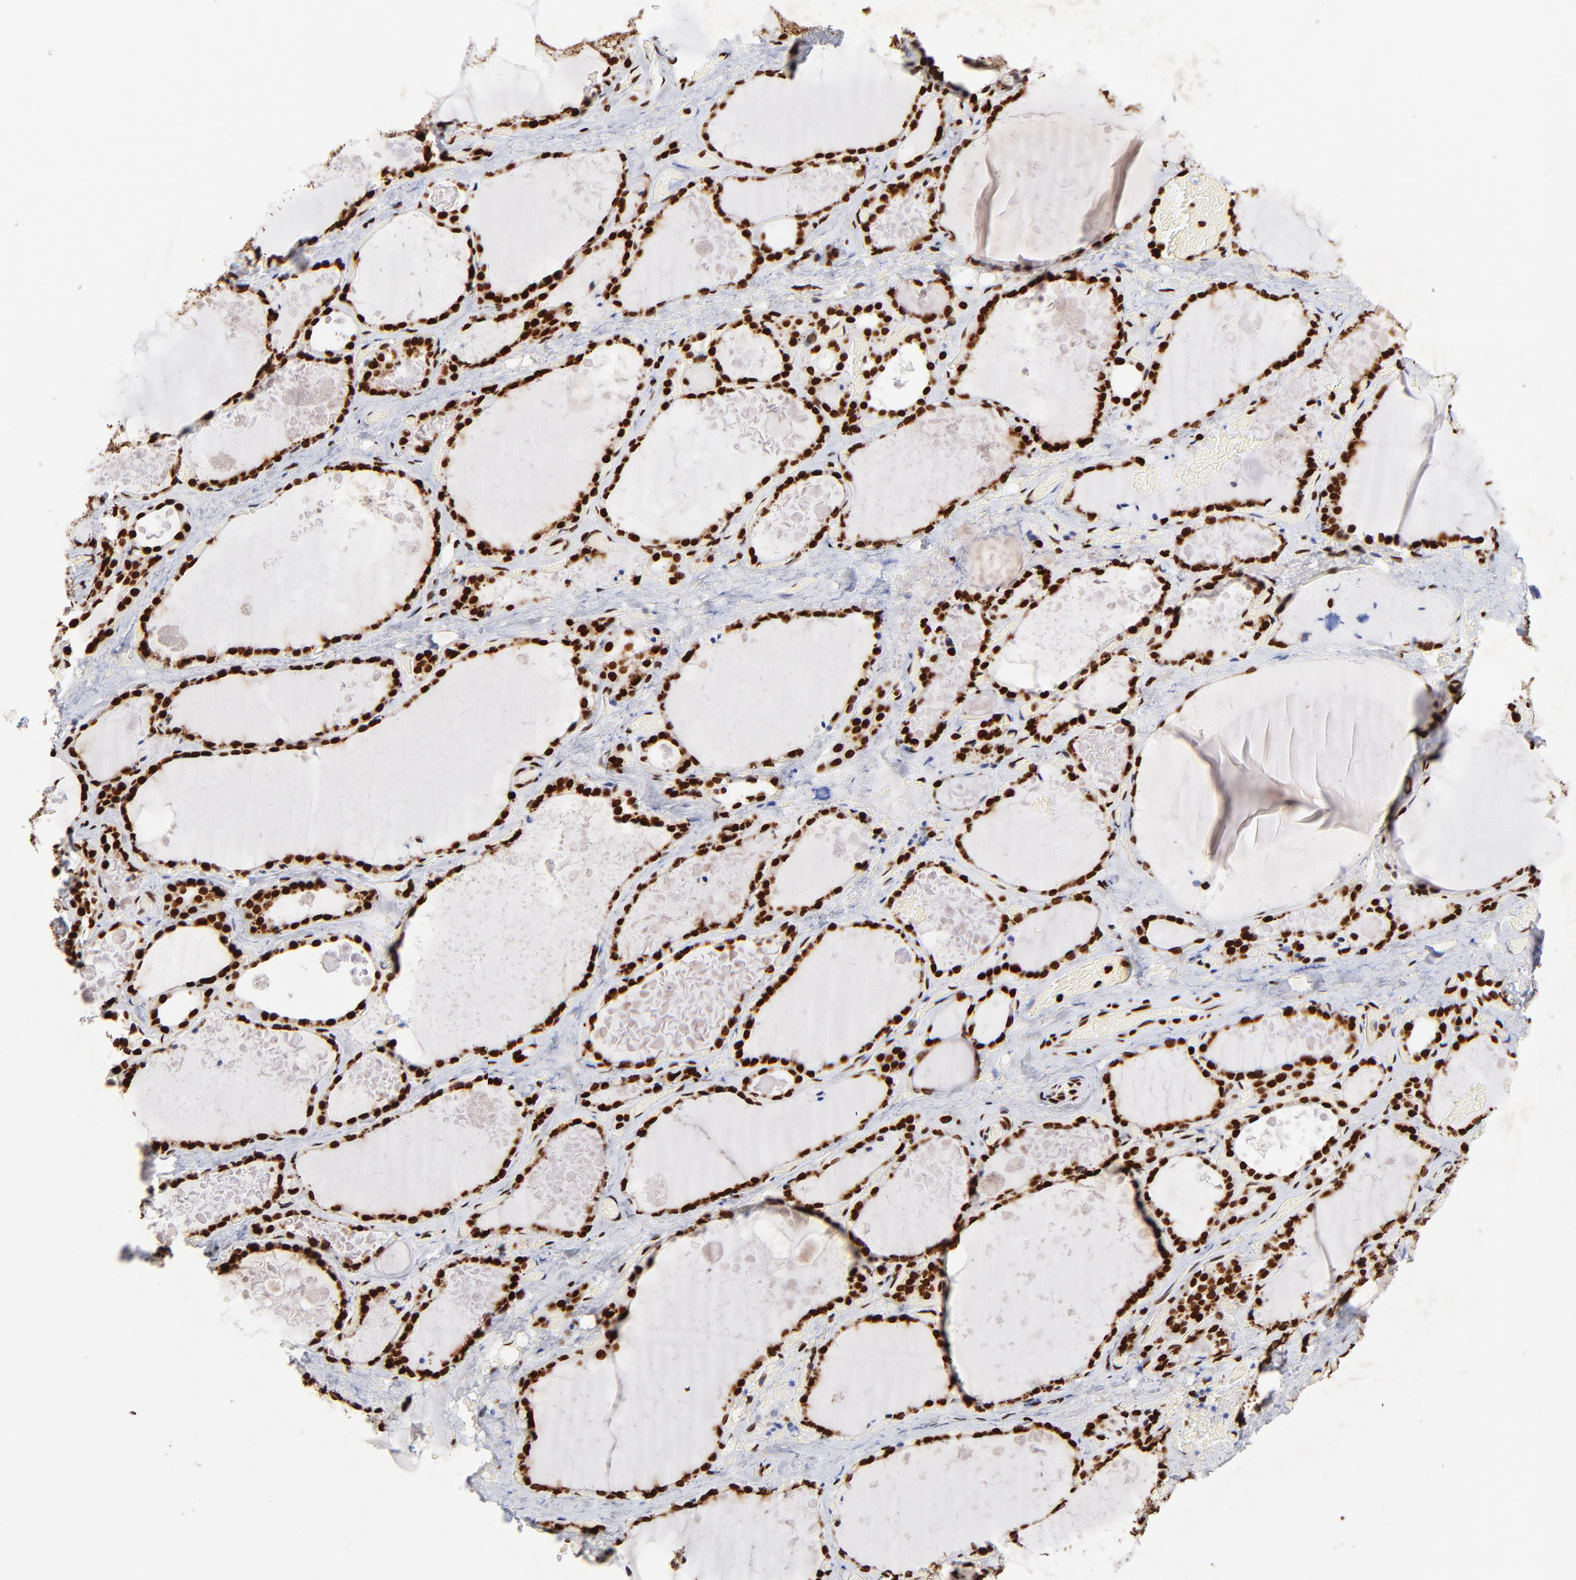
{"staining": {"intensity": "strong", "quantity": ">75%", "location": "nuclear"}, "tissue": "thyroid gland", "cell_type": "Glandular cells", "image_type": "normal", "snomed": [{"axis": "morphology", "description": "Normal tissue, NOS"}, {"axis": "topography", "description": "Thyroid gland"}], "caption": "The micrograph displays a brown stain indicating the presence of a protein in the nuclear of glandular cells in thyroid gland.", "gene": "FBH1", "patient": {"sex": "male", "age": 61}}